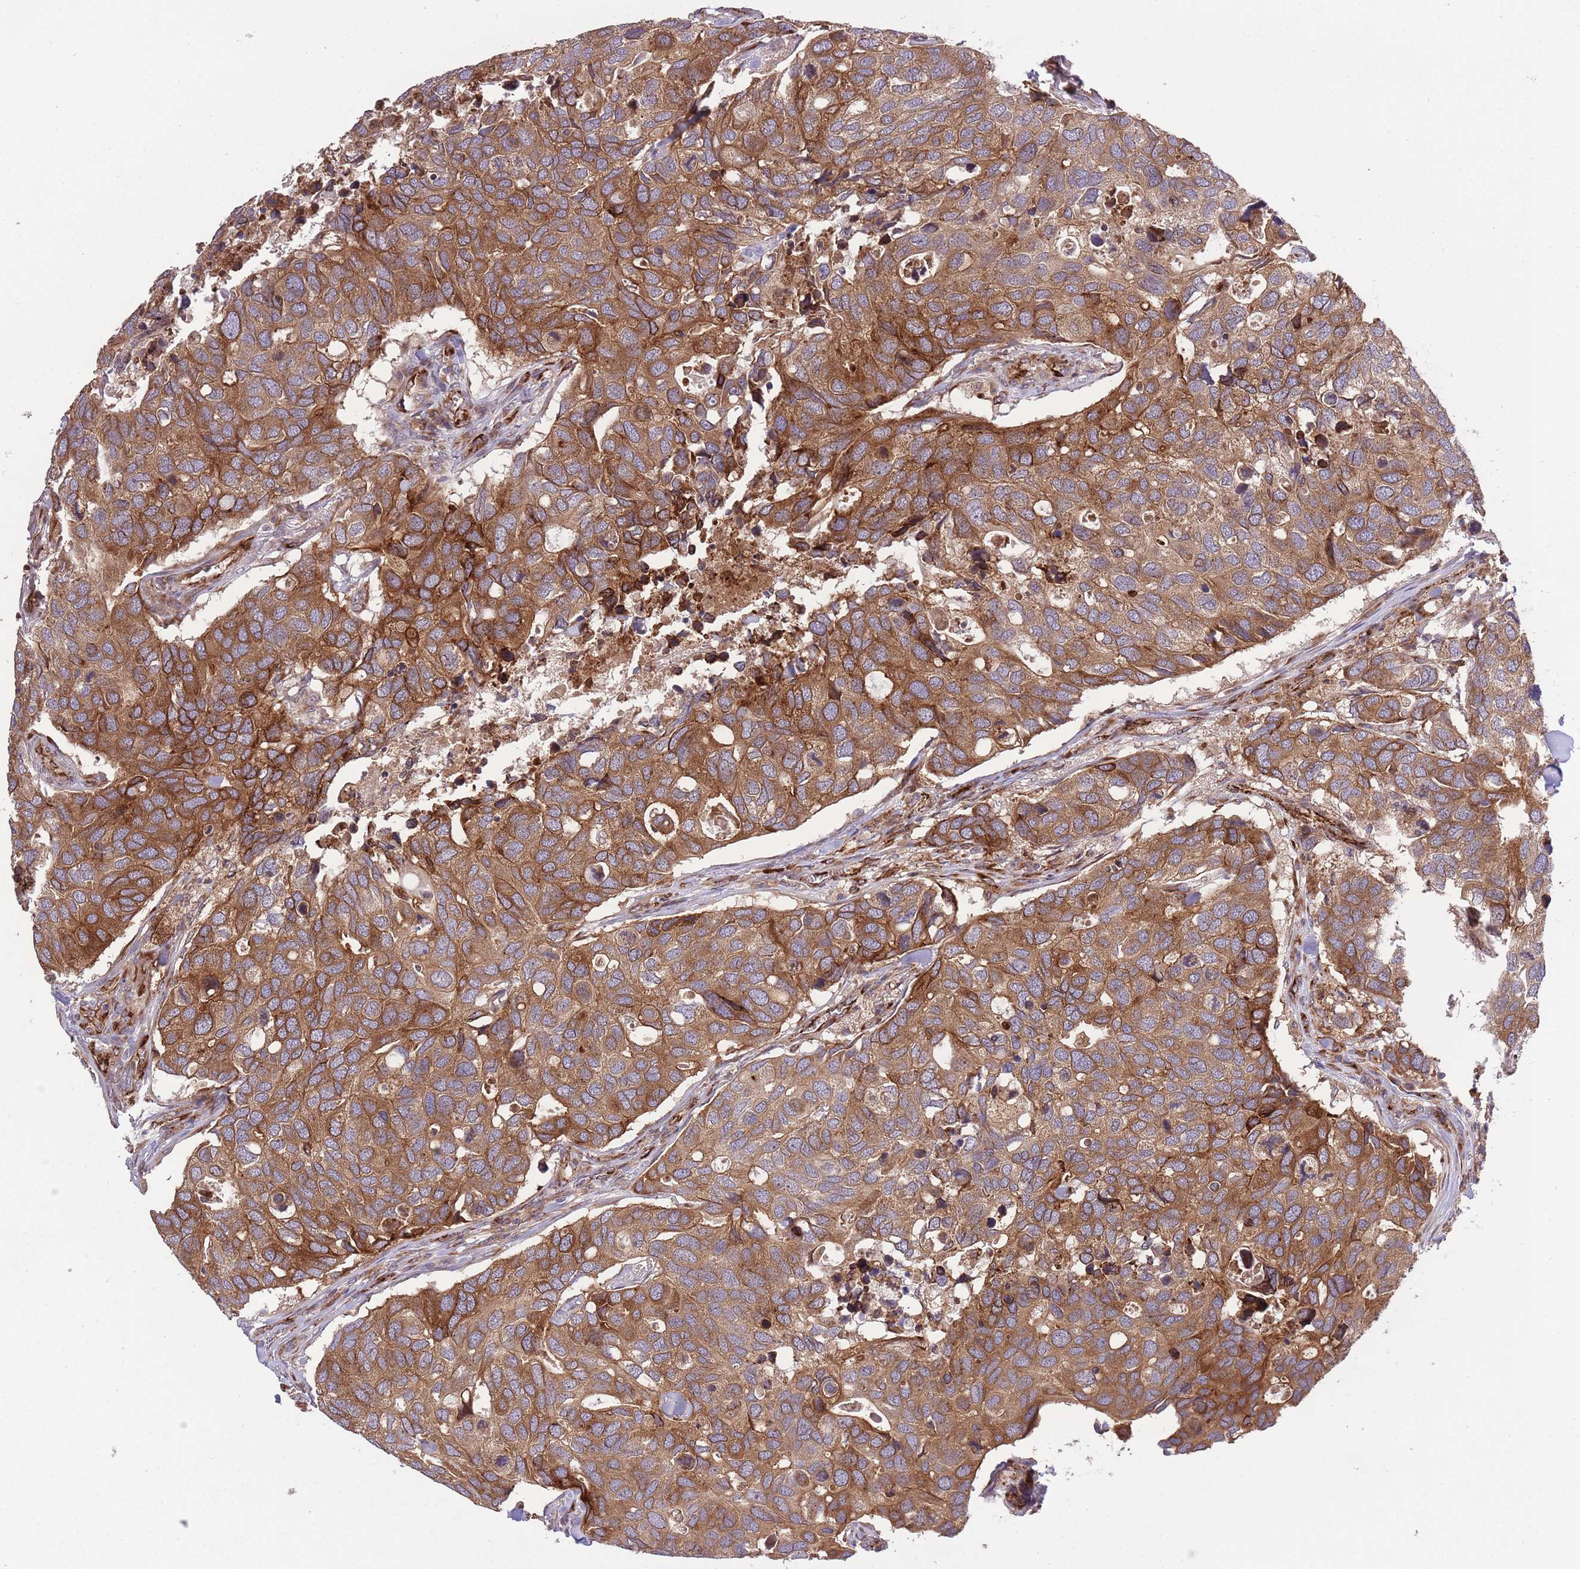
{"staining": {"intensity": "moderate", "quantity": ">75%", "location": "cytoplasmic/membranous"}, "tissue": "breast cancer", "cell_type": "Tumor cells", "image_type": "cancer", "snomed": [{"axis": "morphology", "description": "Duct carcinoma"}, {"axis": "topography", "description": "Breast"}], "caption": "Immunohistochemistry photomicrograph of breast invasive ductal carcinoma stained for a protein (brown), which shows medium levels of moderate cytoplasmic/membranous expression in about >75% of tumor cells.", "gene": "CISH", "patient": {"sex": "female", "age": 83}}